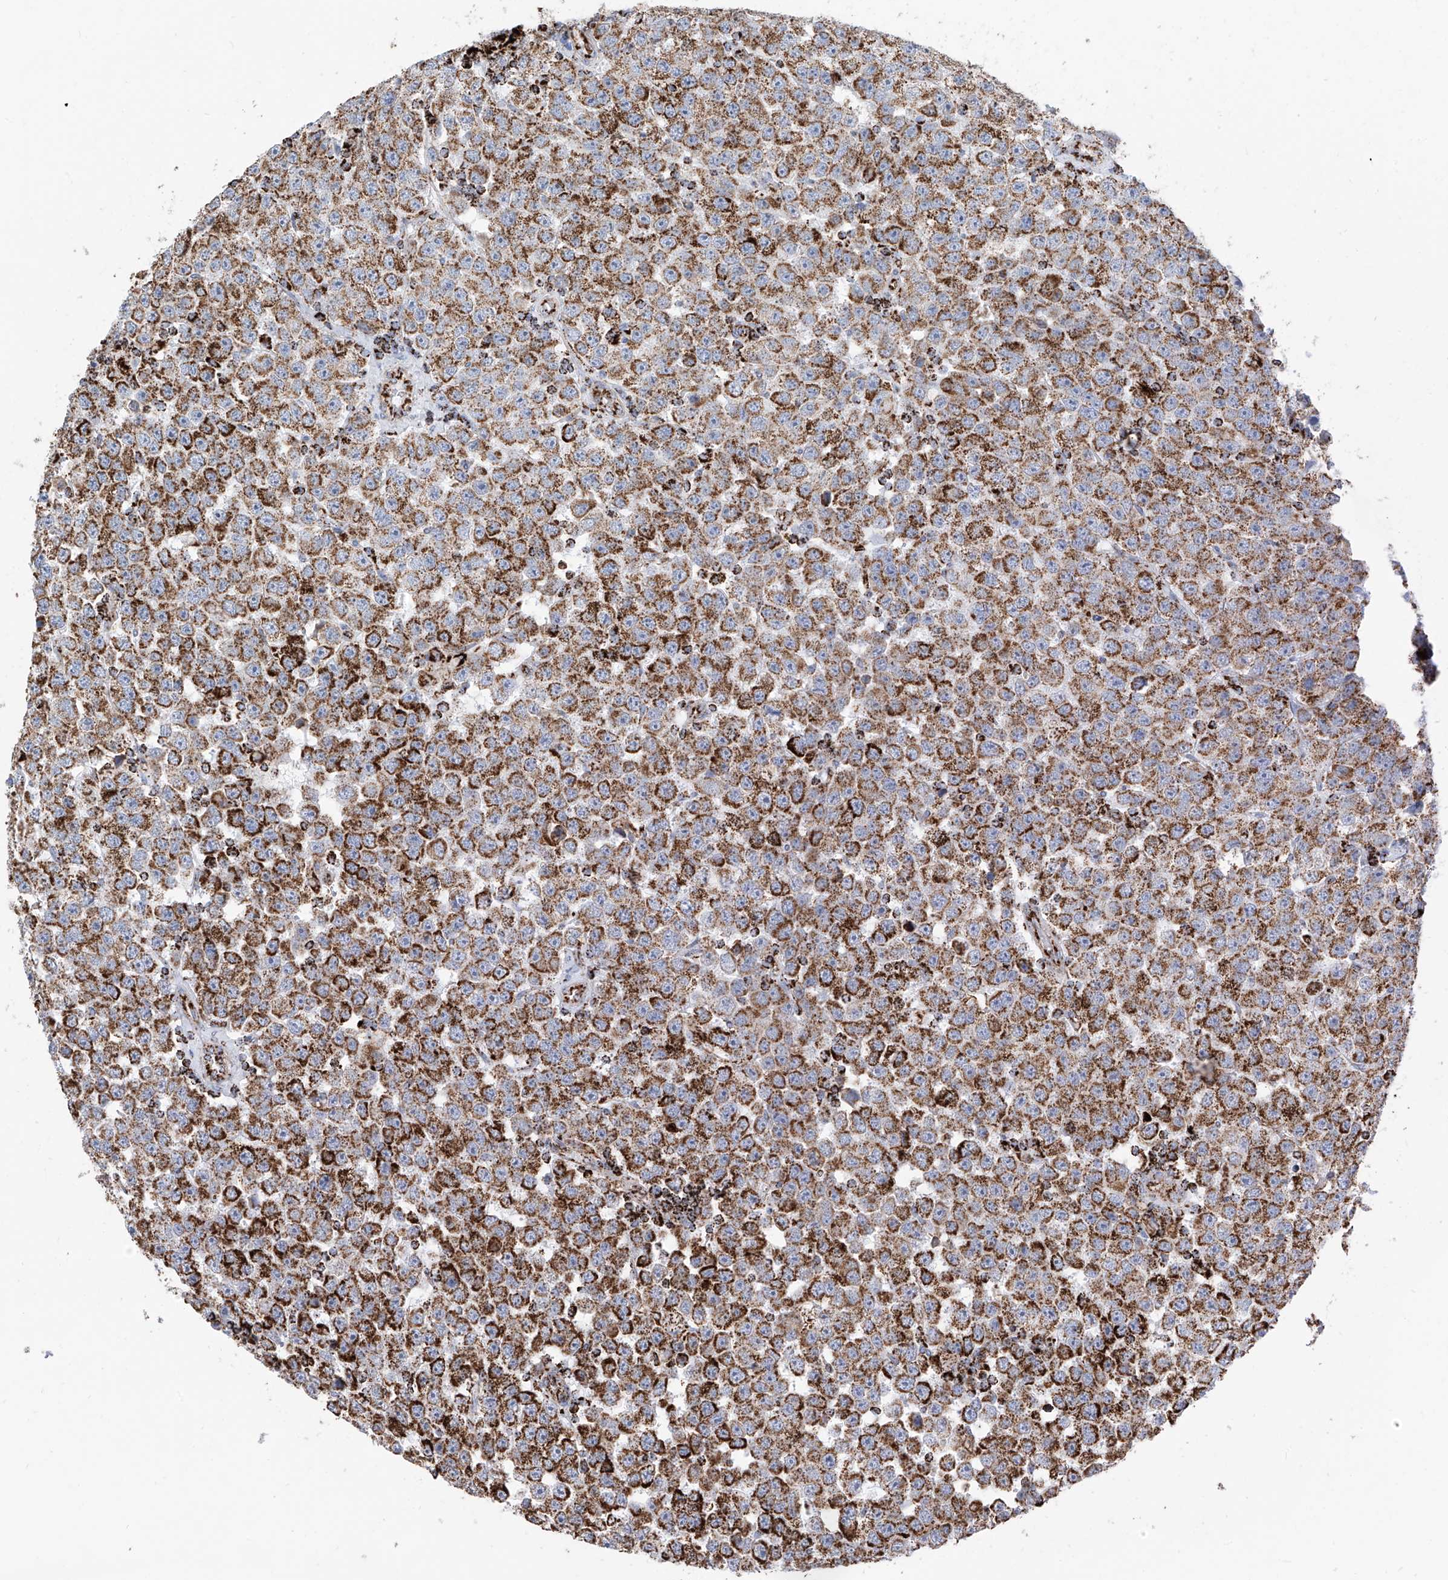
{"staining": {"intensity": "strong", "quantity": ">75%", "location": "cytoplasmic/membranous"}, "tissue": "testis cancer", "cell_type": "Tumor cells", "image_type": "cancer", "snomed": [{"axis": "morphology", "description": "Seminoma, NOS"}, {"axis": "topography", "description": "Testis"}], "caption": "An image of seminoma (testis) stained for a protein reveals strong cytoplasmic/membranous brown staining in tumor cells.", "gene": "COX5B", "patient": {"sex": "male", "age": 28}}